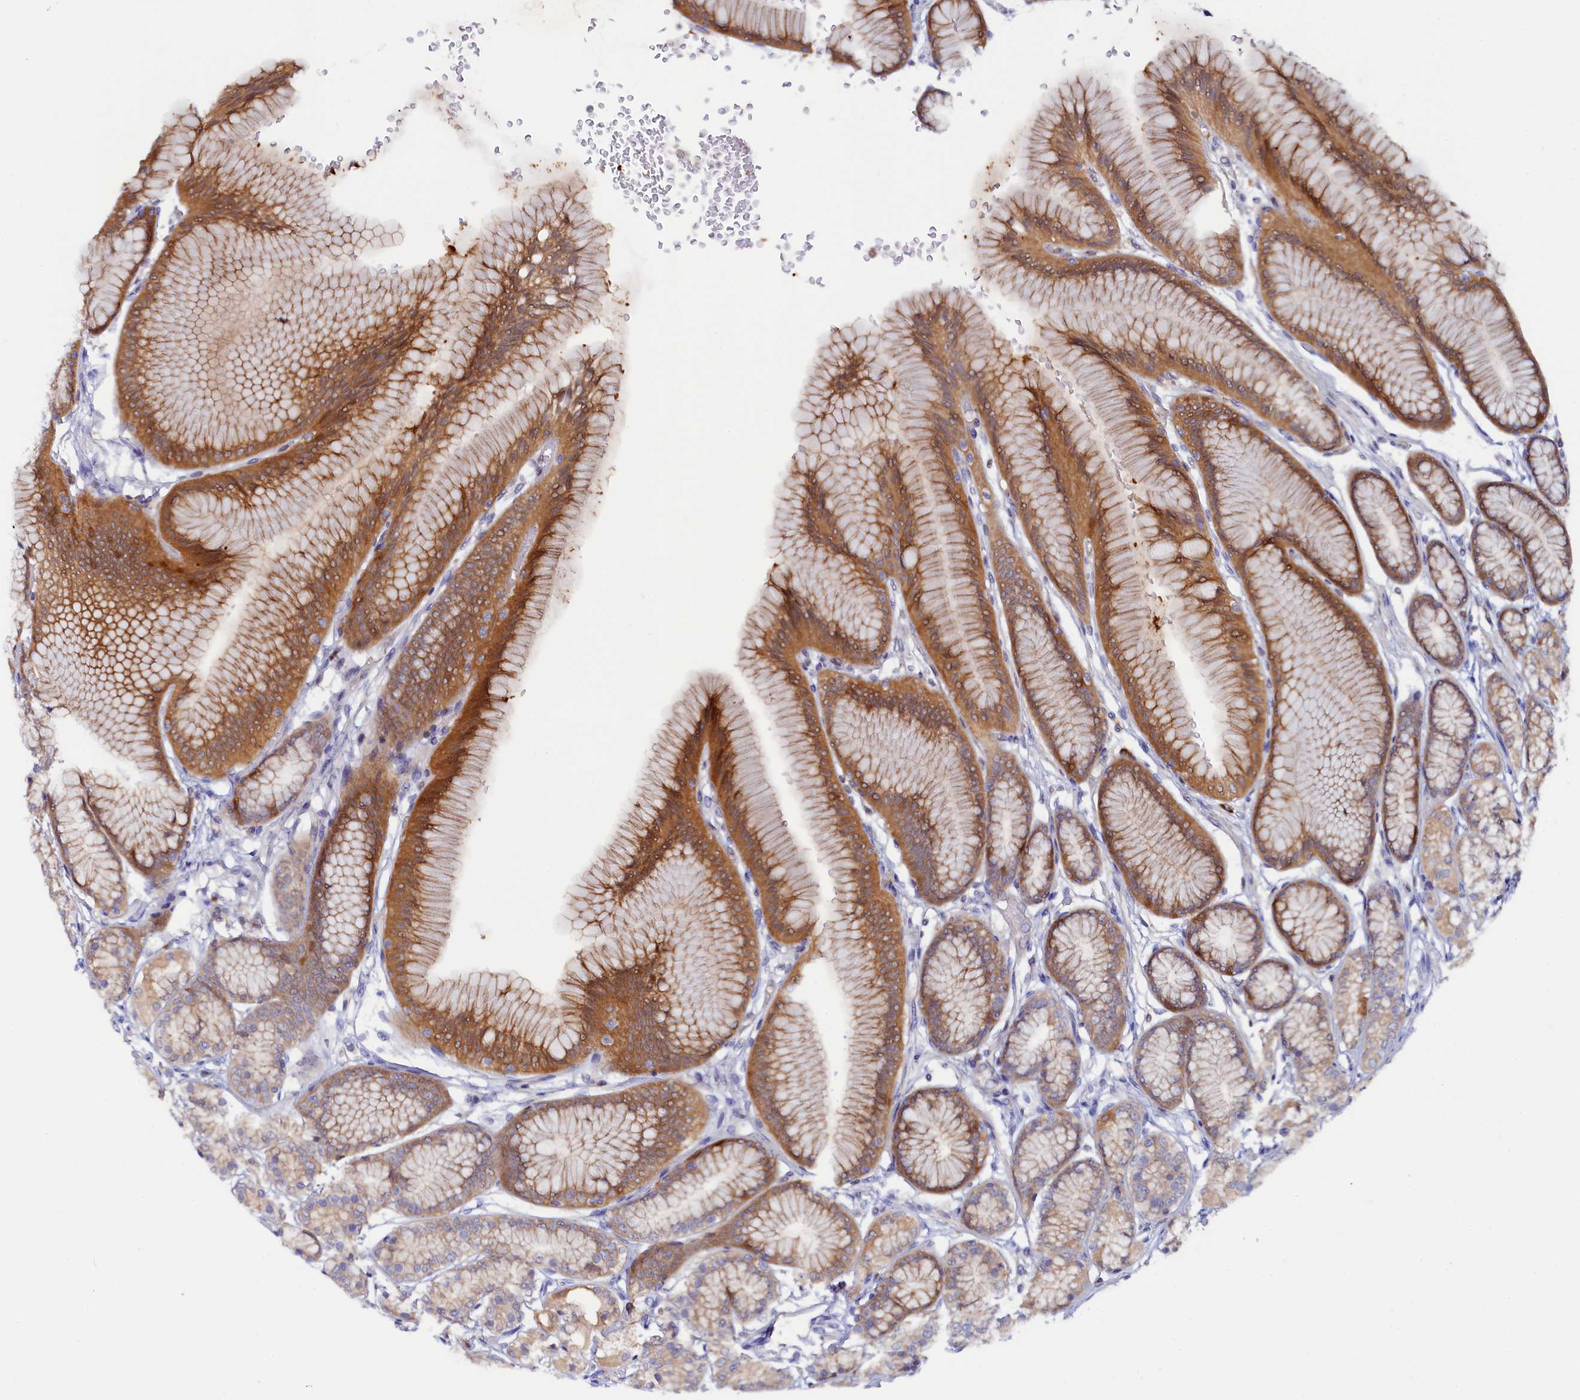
{"staining": {"intensity": "strong", "quantity": "25%-75%", "location": "cytoplasmic/membranous"}, "tissue": "stomach", "cell_type": "Glandular cells", "image_type": "normal", "snomed": [{"axis": "morphology", "description": "Normal tissue, NOS"}, {"axis": "morphology", "description": "Adenocarcinoma, NOS"}, {"axis": "morphology", "description": "Adenocarcinoma, High grade"}, {"axis": "topography", "description": "Stomach, upper"}, {"axis": "topography", "description": "Stomach"}], "caption": "Strong cytoplasmic/membranous expression for a protein is identified in approximately 25%-75% of glandular cells of normal stomach using IHC.", "gene": "ASTE1", "patient": {"sex": "female", "age": 65}}